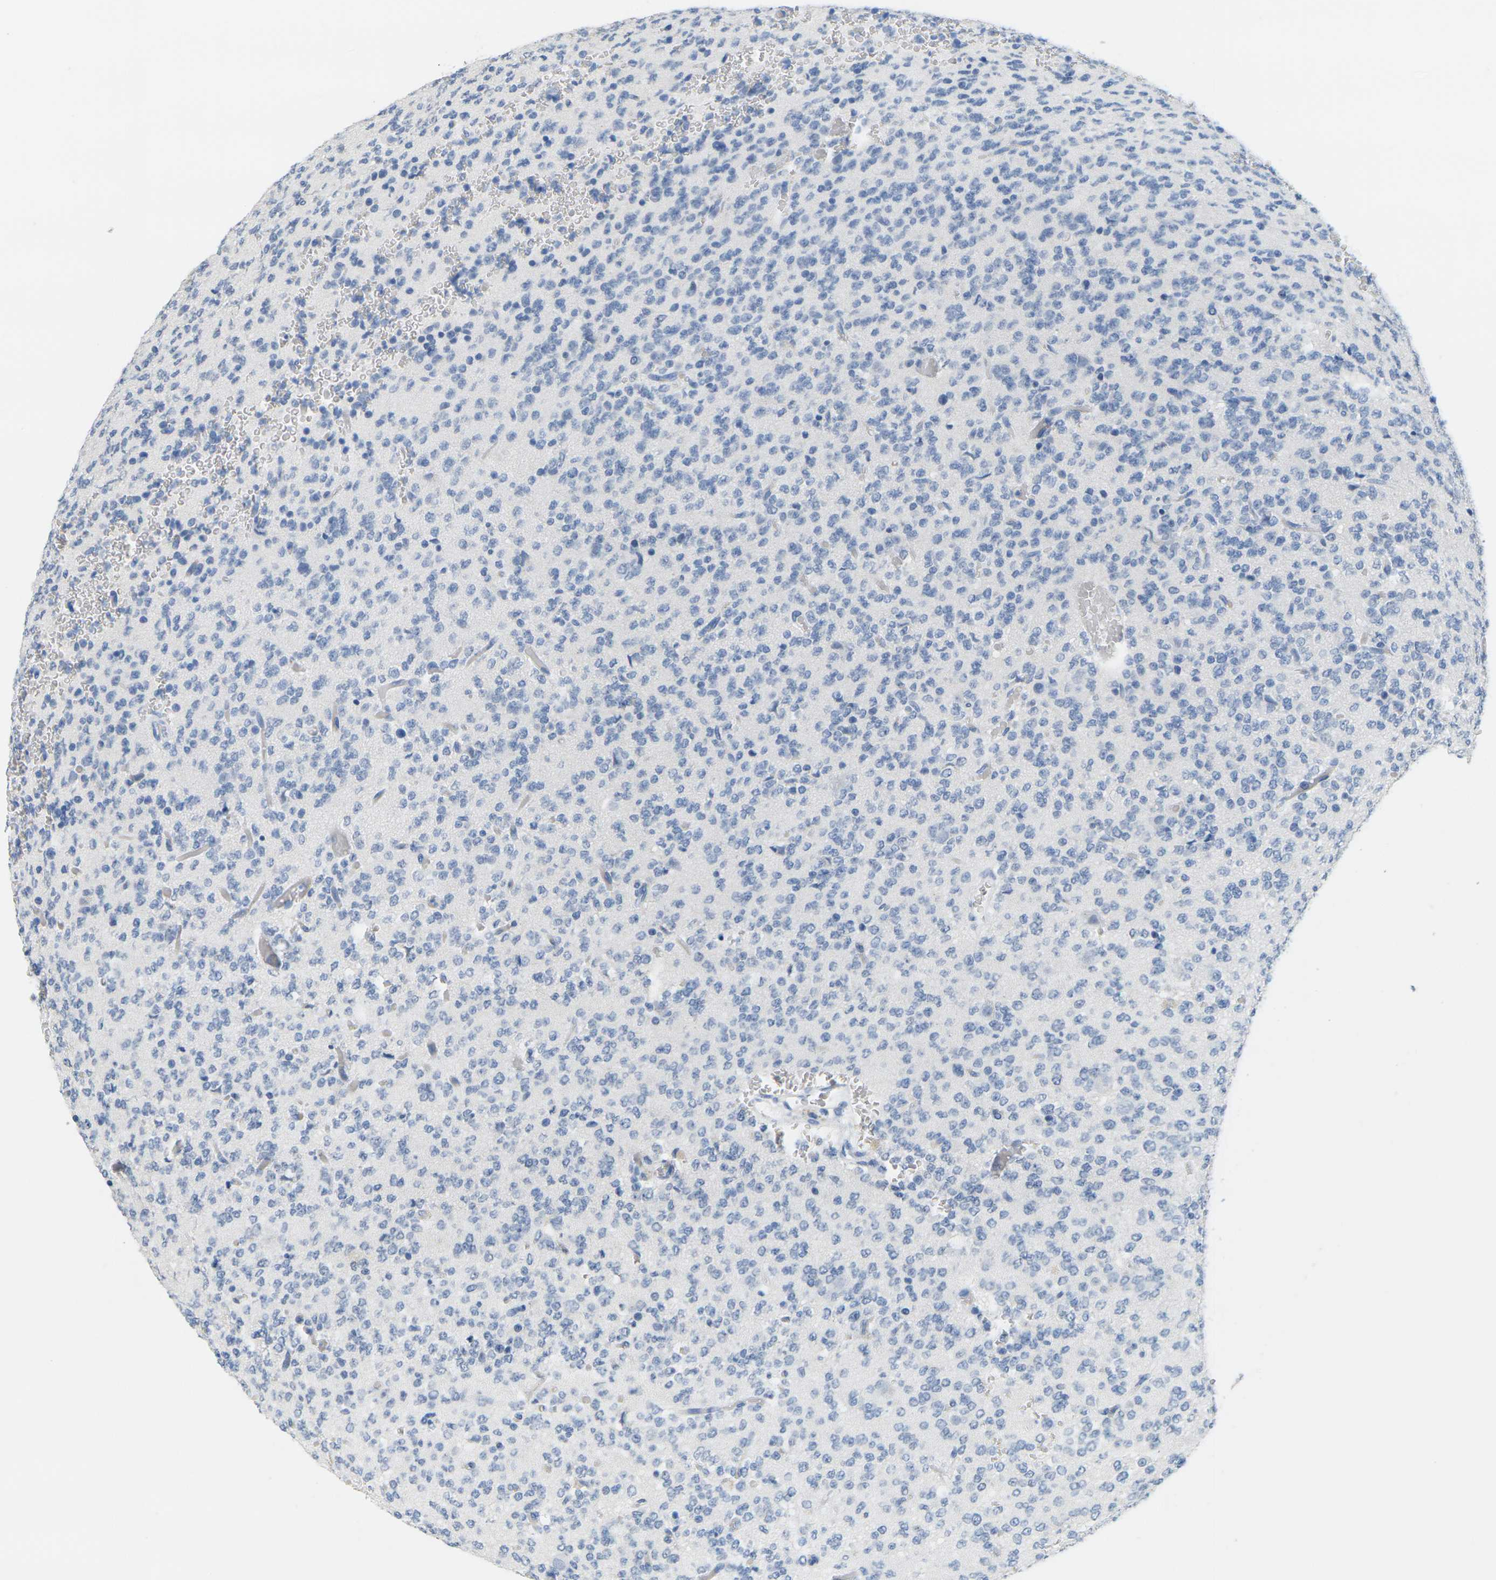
{"staining": {"intensity": "negative", "quantity": "none", "location": "none"}, "tissue": "glioma", "cell_type": "Tumor cells", "image_type": "cancer", "snomed": [{"axis": "morphology", "description": "Glioma, malignant, Low grade"}, {"axis": "topography", "description": "Brain"}], "caption": "Protein analysis of low-grade glioma (malignant) demonstrates no significant expression in tumor cells.", "gene": "CTAG1A", "patient": {"sex": "male", "age": 38}}